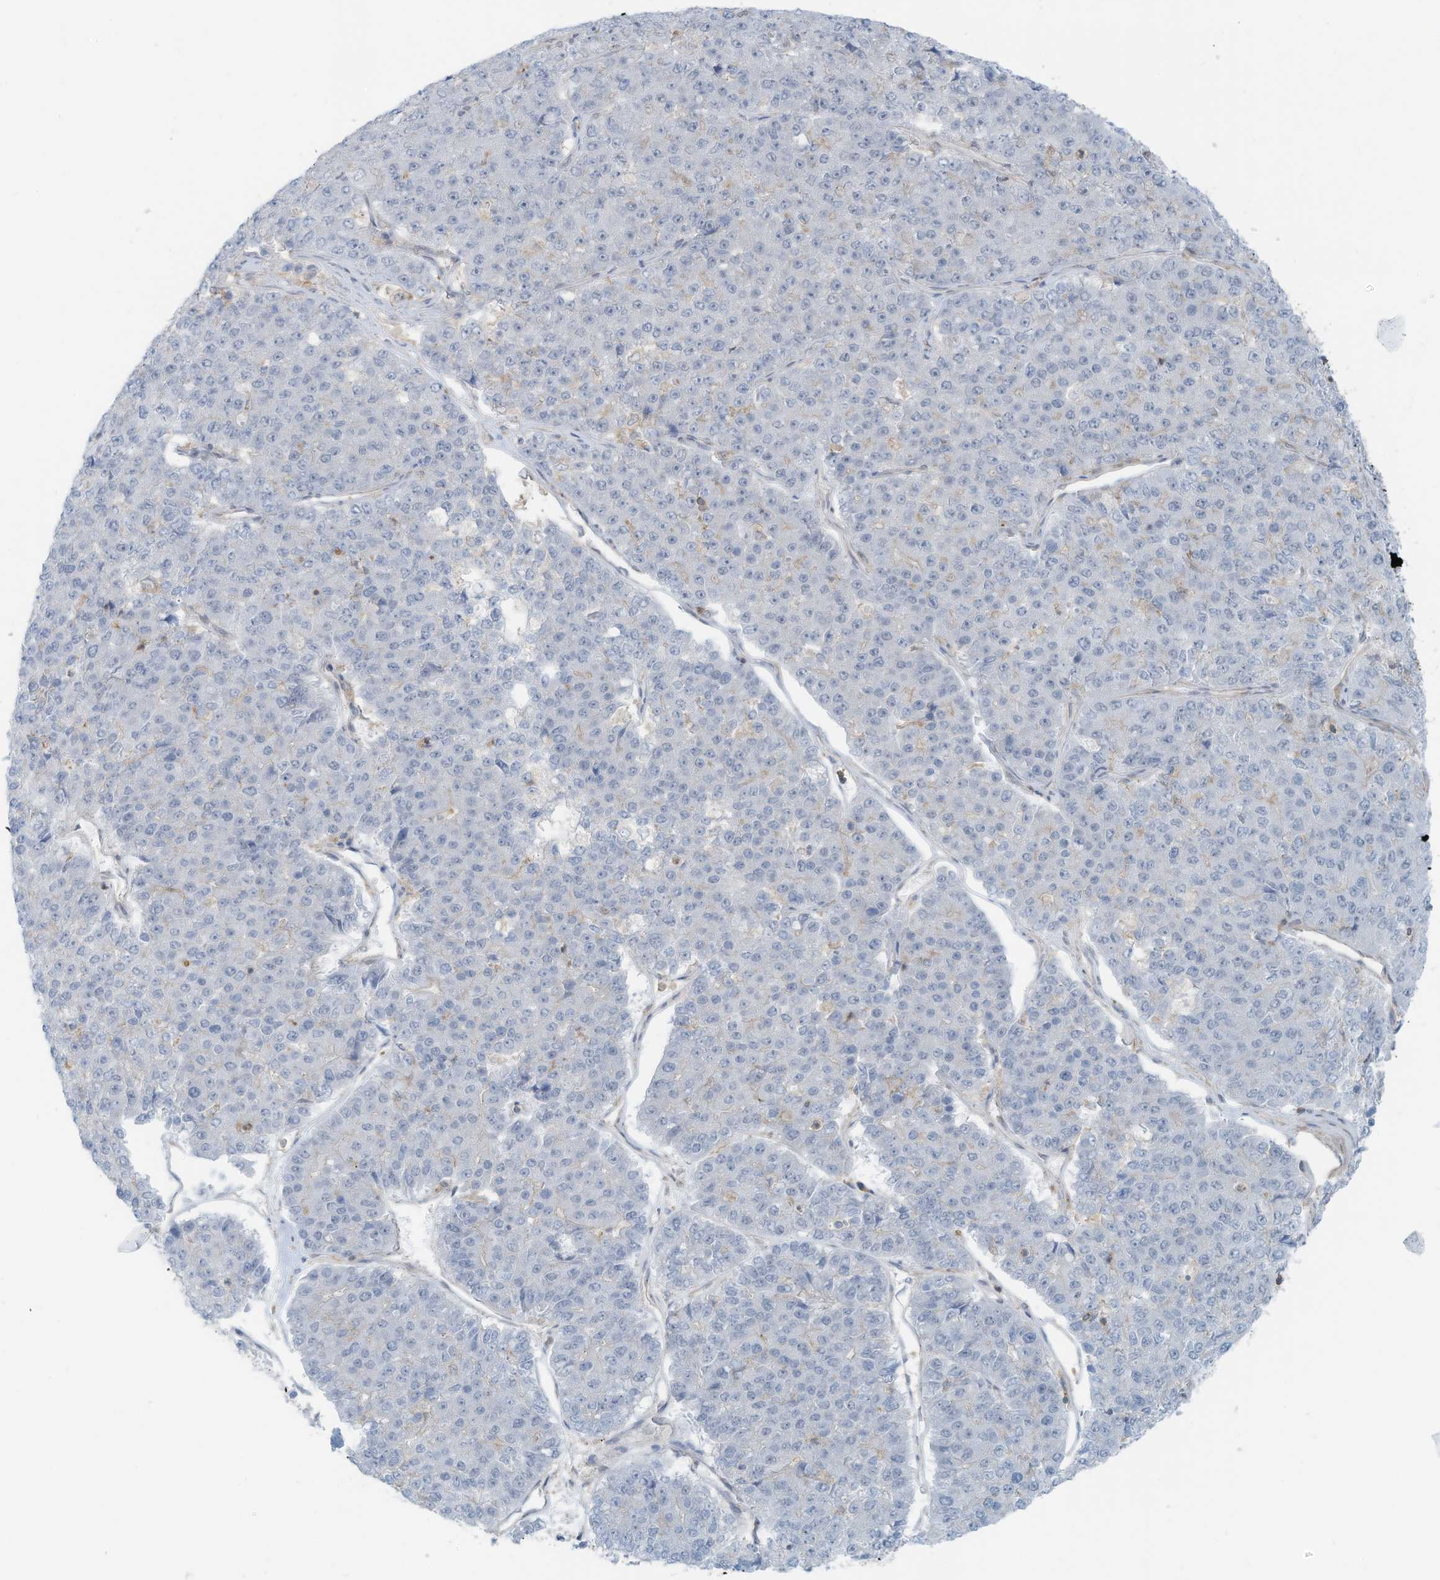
{"staining": {"intensity": "negative", "quantity": "none", "location": "none"}, "tissue": "pancreatic cancer", "cell_type": "Tumor cells", "image_type": "cancer", "snomed": [{"axis": "morphology", "description": "Adenocarcinoma, NOS"}, {"axis": "topography", "description": "Pancreas"}], "caption": "This is an immunohistochemistry (IHC) image of pancreatic adenocarcinoma. There is no positivity in tumor cells.", "gene": "ZNF846", "patient": {"sex": "male", "age": 50}}